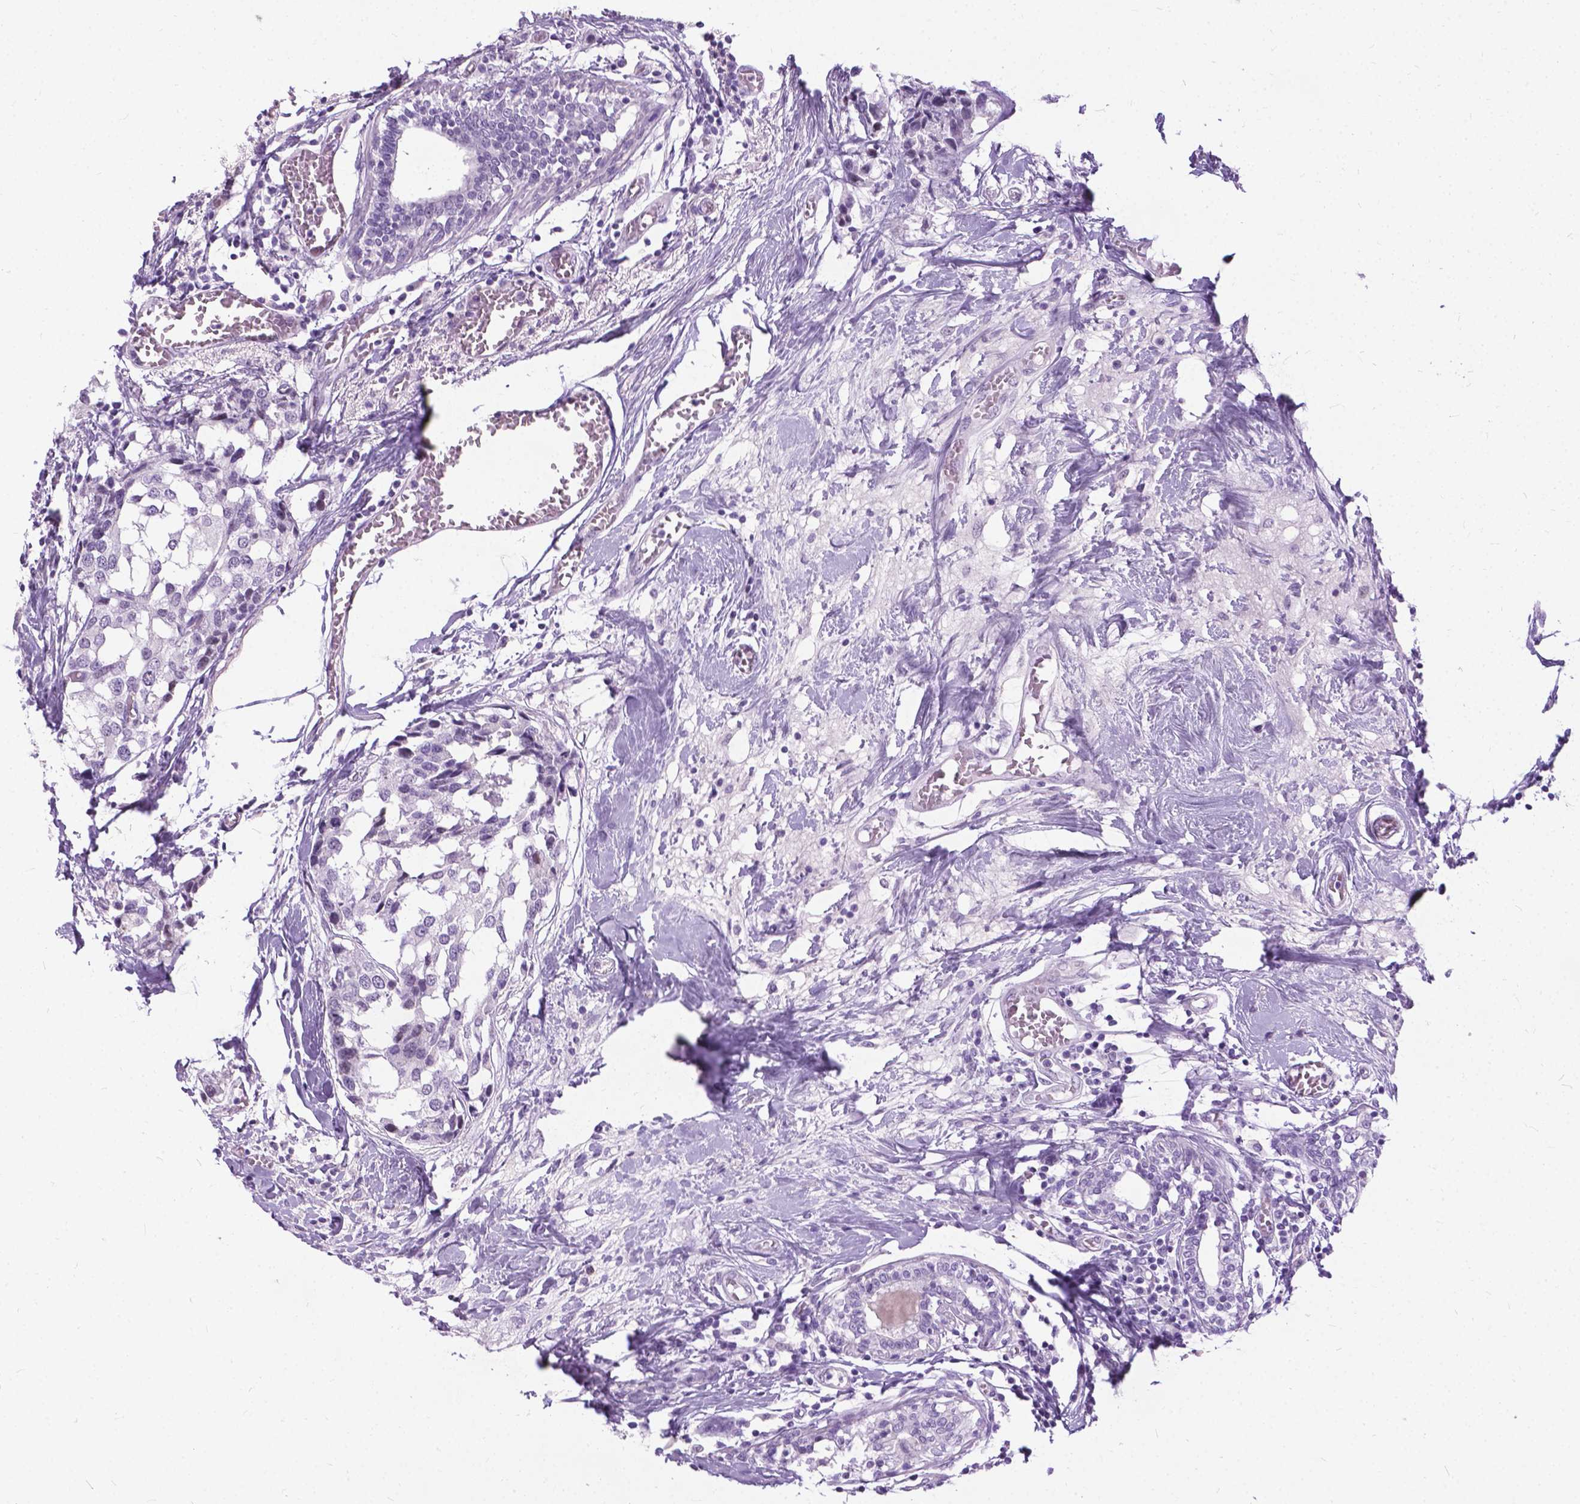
{"staining": {"intensity": "negative", "quantity": "none", "location": "none"}, "tissue": "breast cancer", "cell_type": "Tumor cells", "image_type": "cancer", "snomed": [{"axis": "morphology", "description": "Lobular carcinoma"}, {"axis": "topography", "description": "Breast"}], "caption": "A high-resolution photomicrograph shows immunohistochemistry (IHC) staining of breast cancer, which exhibits no significant positivity in tumor cells.", "gene": "PROB1", "patient": {"sex": "female", "age": 59}}